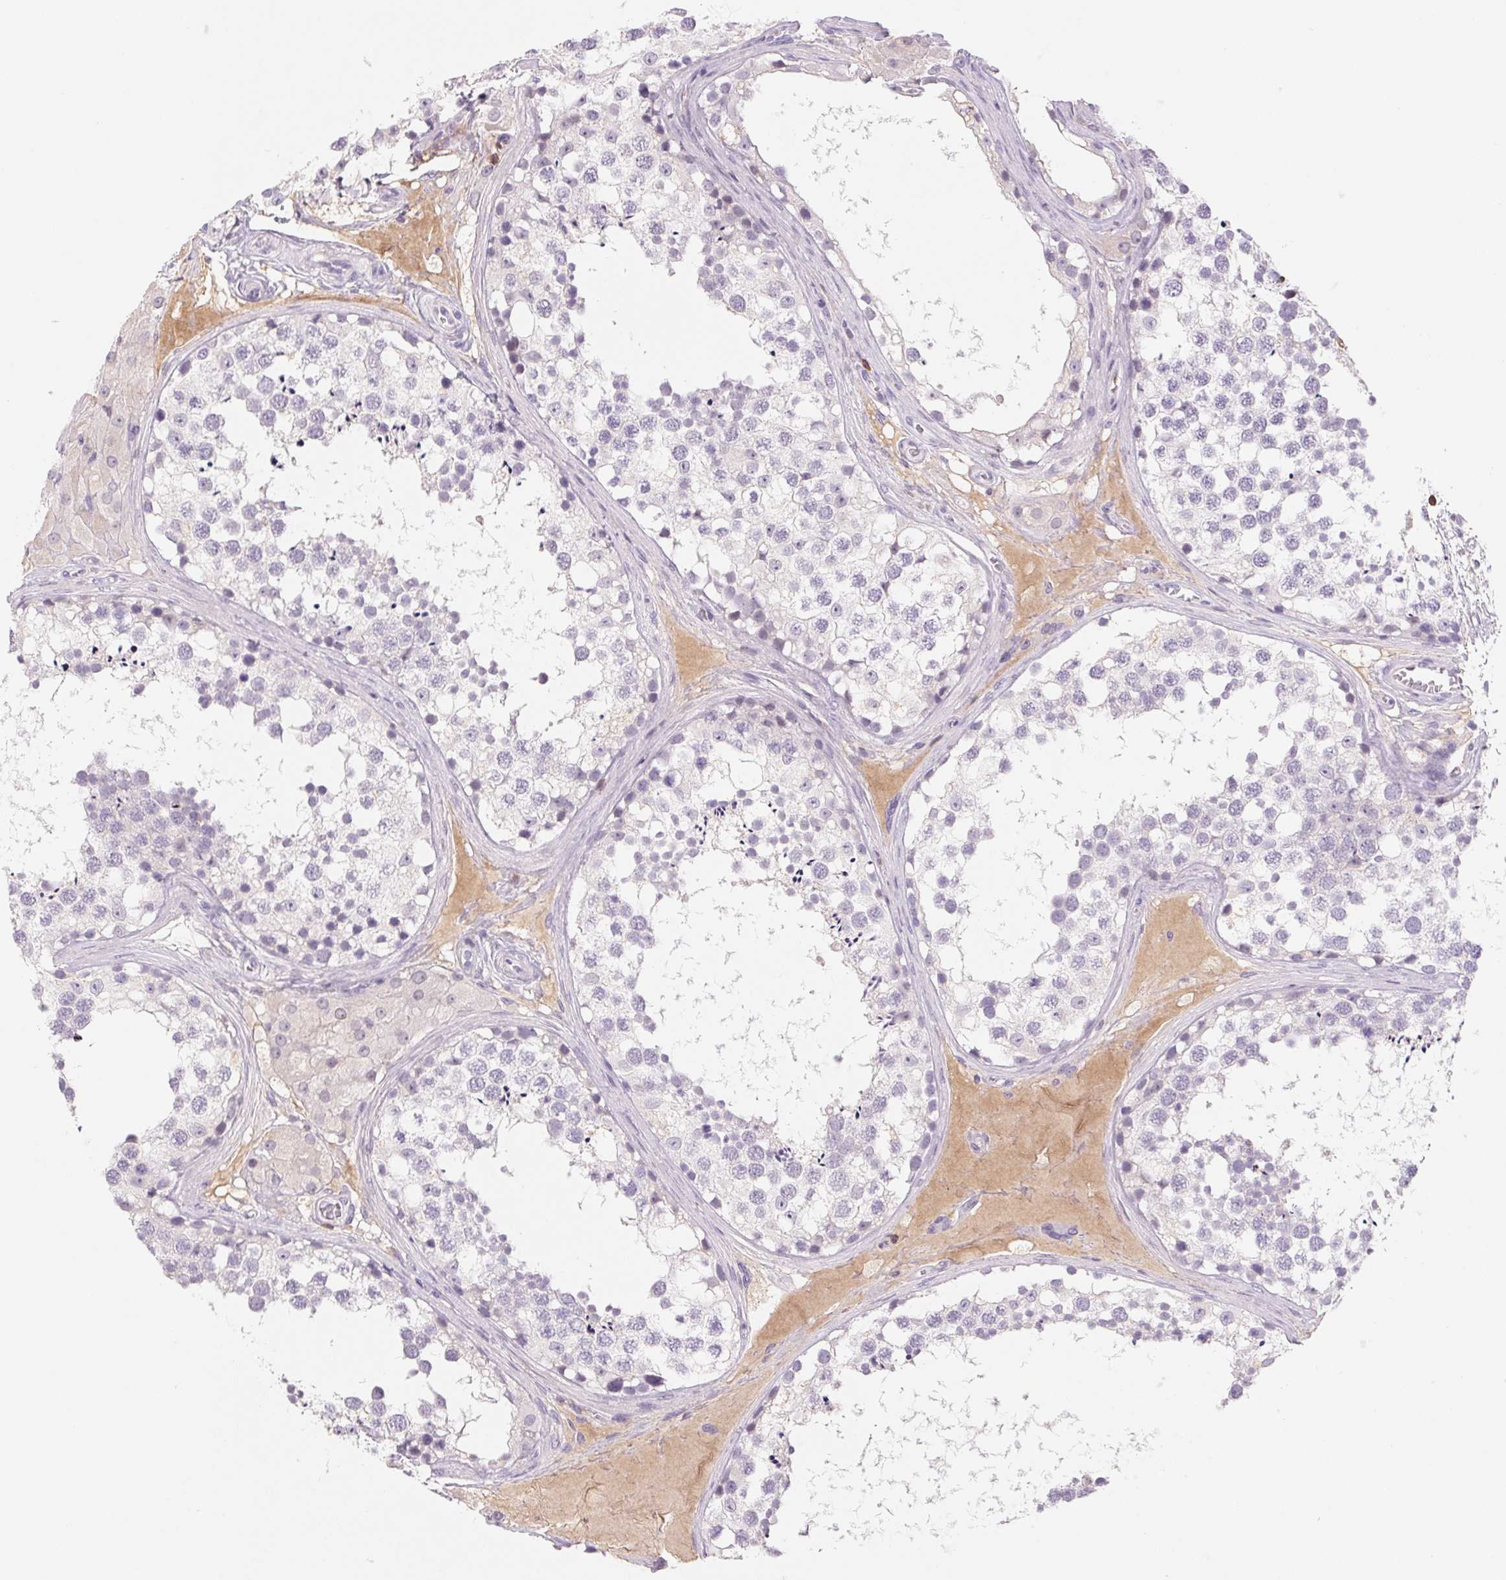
{"staining": {"intensity": "negative", "quantity": "none", "location": "none"}, "tissue": "testis", "cell_type": "Cells in seminiferous ducts", "image_type": "normal", "snomed": [{"axis": "morphology", "description": "Normal tissue, NOS"}, {"axis": "morphology", "description": "Seminoma, NOS"}, {"axis": "topography", "description": "Testis"}], "caption": "A high-resolution histopathology image shows IHC staining of benign testis, which demonstrates no significant expression in cells in seminiferous ducts.", "gene": "KIF26A", "patient": {"sex": "male", "age": 65}}